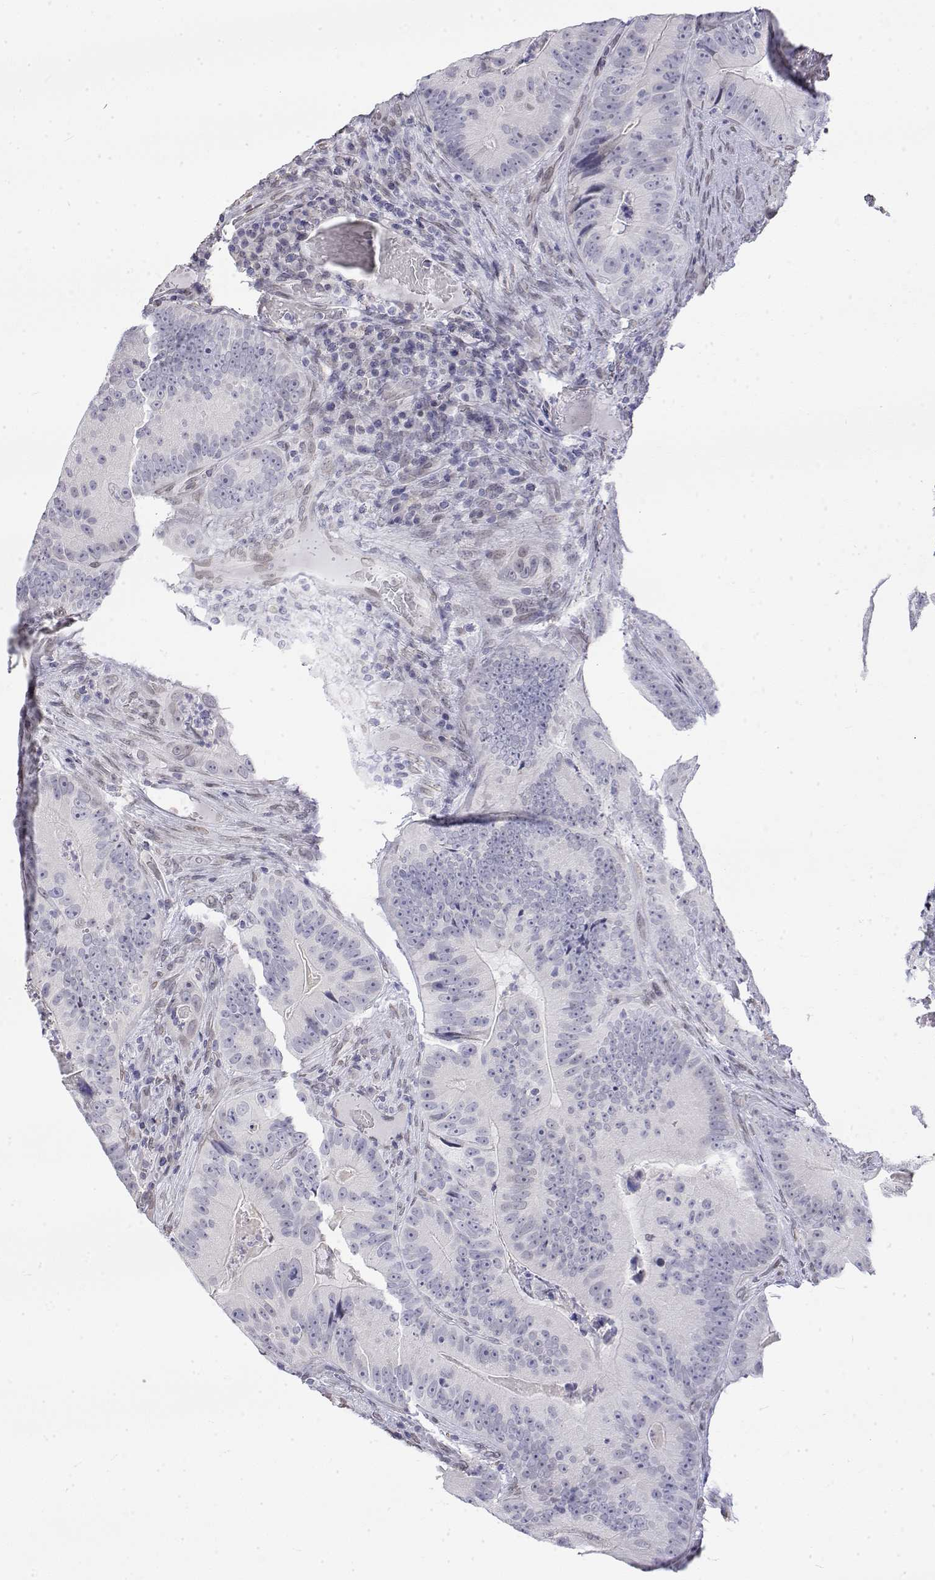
{"staining": {"intensity": "negative", "quantity": "none", "location": "none"}, "tissue": "colorectal cancer", "cell_type": "Tumor cells", "image_type": "cancer", "snomed": [{"axis": "morphology", "description": "Adenocarcinoma, NOS"}, {"axis": "topography", "description": "Colon"}], "caption": "A high-resolution micrograph shows immunohistochemistry (IHC) staining of colorectal cancer, which displays no significant expression in tumor cells.", "gene": "ZNF532", "patient": {"sex": "female", "age": 86}}